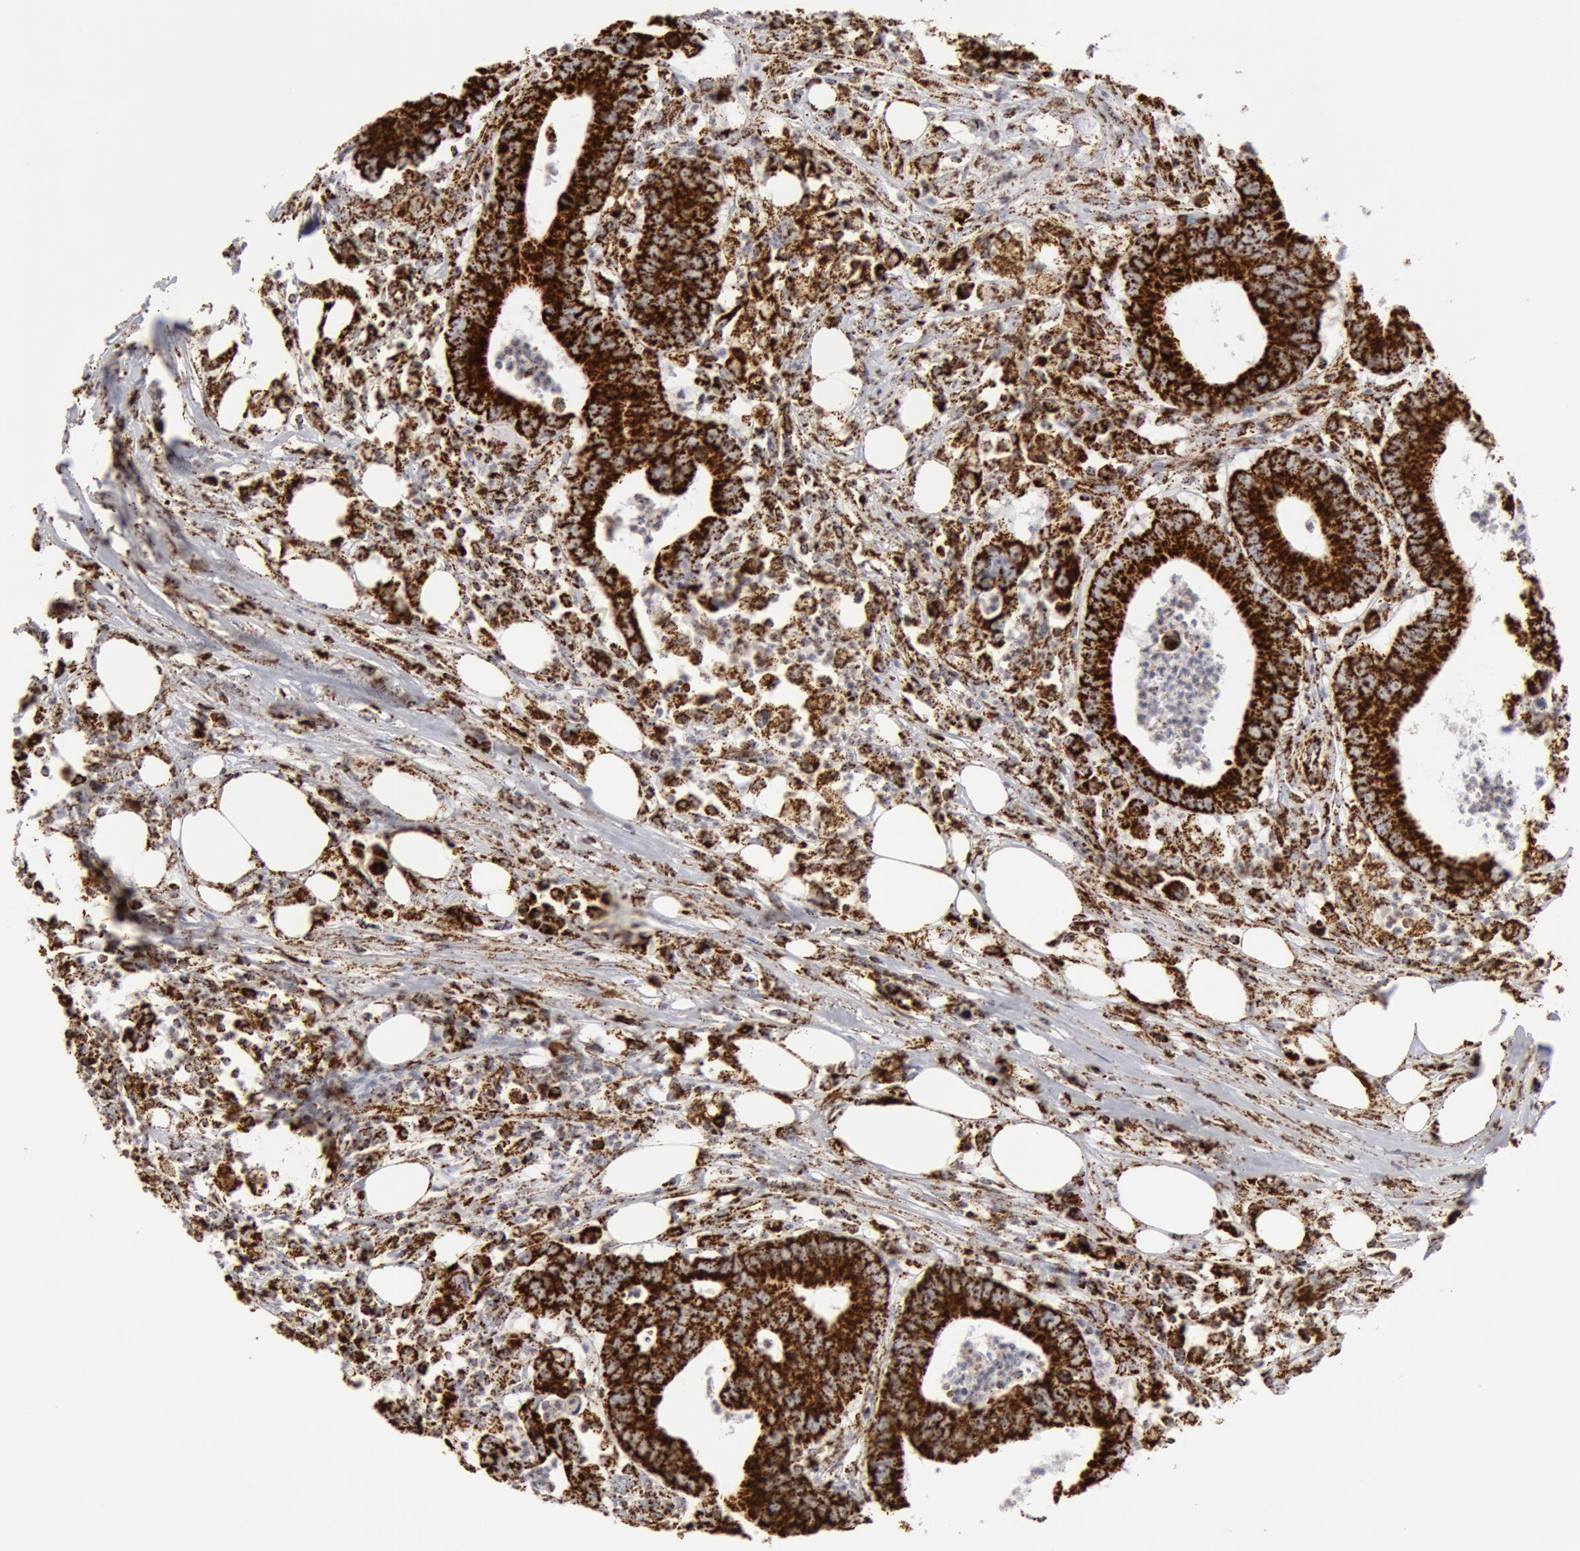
{"staining": {"intensity": "strong", "quantity": ">75%", "location": "cytoplasmic/membranous"}, "tissue": "colorectal cancer", "cell_type": "Tumor cells", "image_type": "cancer", "snomed": [{"axis": "morphology", "description": "Adenocarcinoma, NOS"}, {"axis": "topography", "description": "Colon"}], "caption": "Immunohistochemical staining of human adenocarcinoma (colorectal) exhibits high levels of strong cytoplasmic/membranous expression in about >75% of tumor cells. The staining was performed using DAB, with brown indicating positive protein expression. Nuclei are stained blue with hematoxylin.", "gene": "ATP5F1B", "patient": {"sex": "male", "age": 55}}